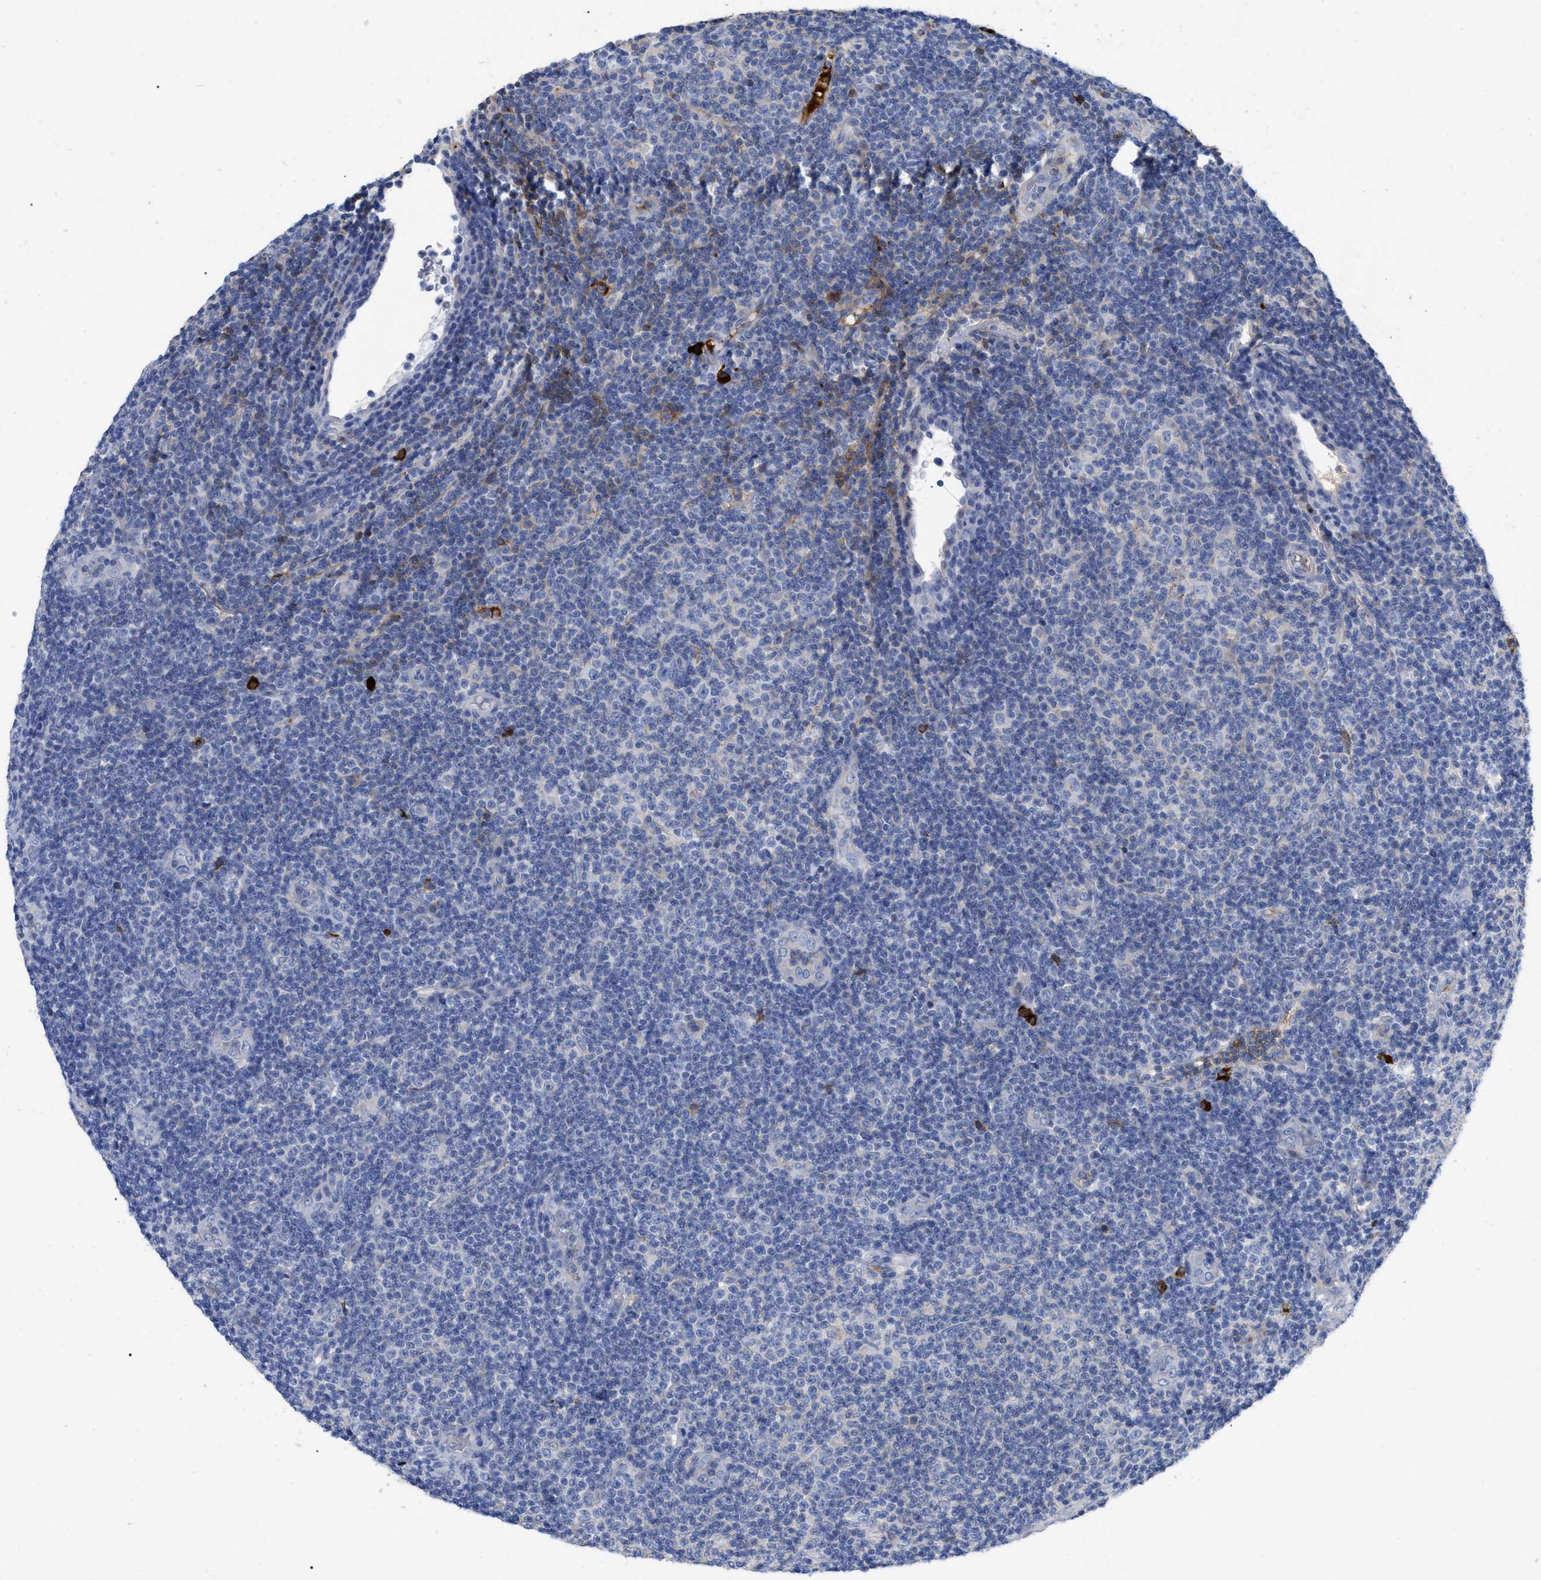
{"staining": {"intensity": "negative", "quantity": "none", "location": "none"}, "tissue": "lymphoma", "cell_type": "Tumor cells", "image_type": "cancer", "snomed": [{"axis": "morphology", "description": "Malignant lymphoma, non-Hodgkin's type, Low grade"}, {"axis": "topography", "description": "Lymph node"}], "caption": "High magnification brightfield microscopy of malignant lymphoma, non-Hodgkin's type (low-grade) stained with DAB (brown) and counterstained with hematoxylin (blue): tumor cells show no significant expression.", "gene": "IGHV5-51", "patient": {"sex": "male", "age": 83}}